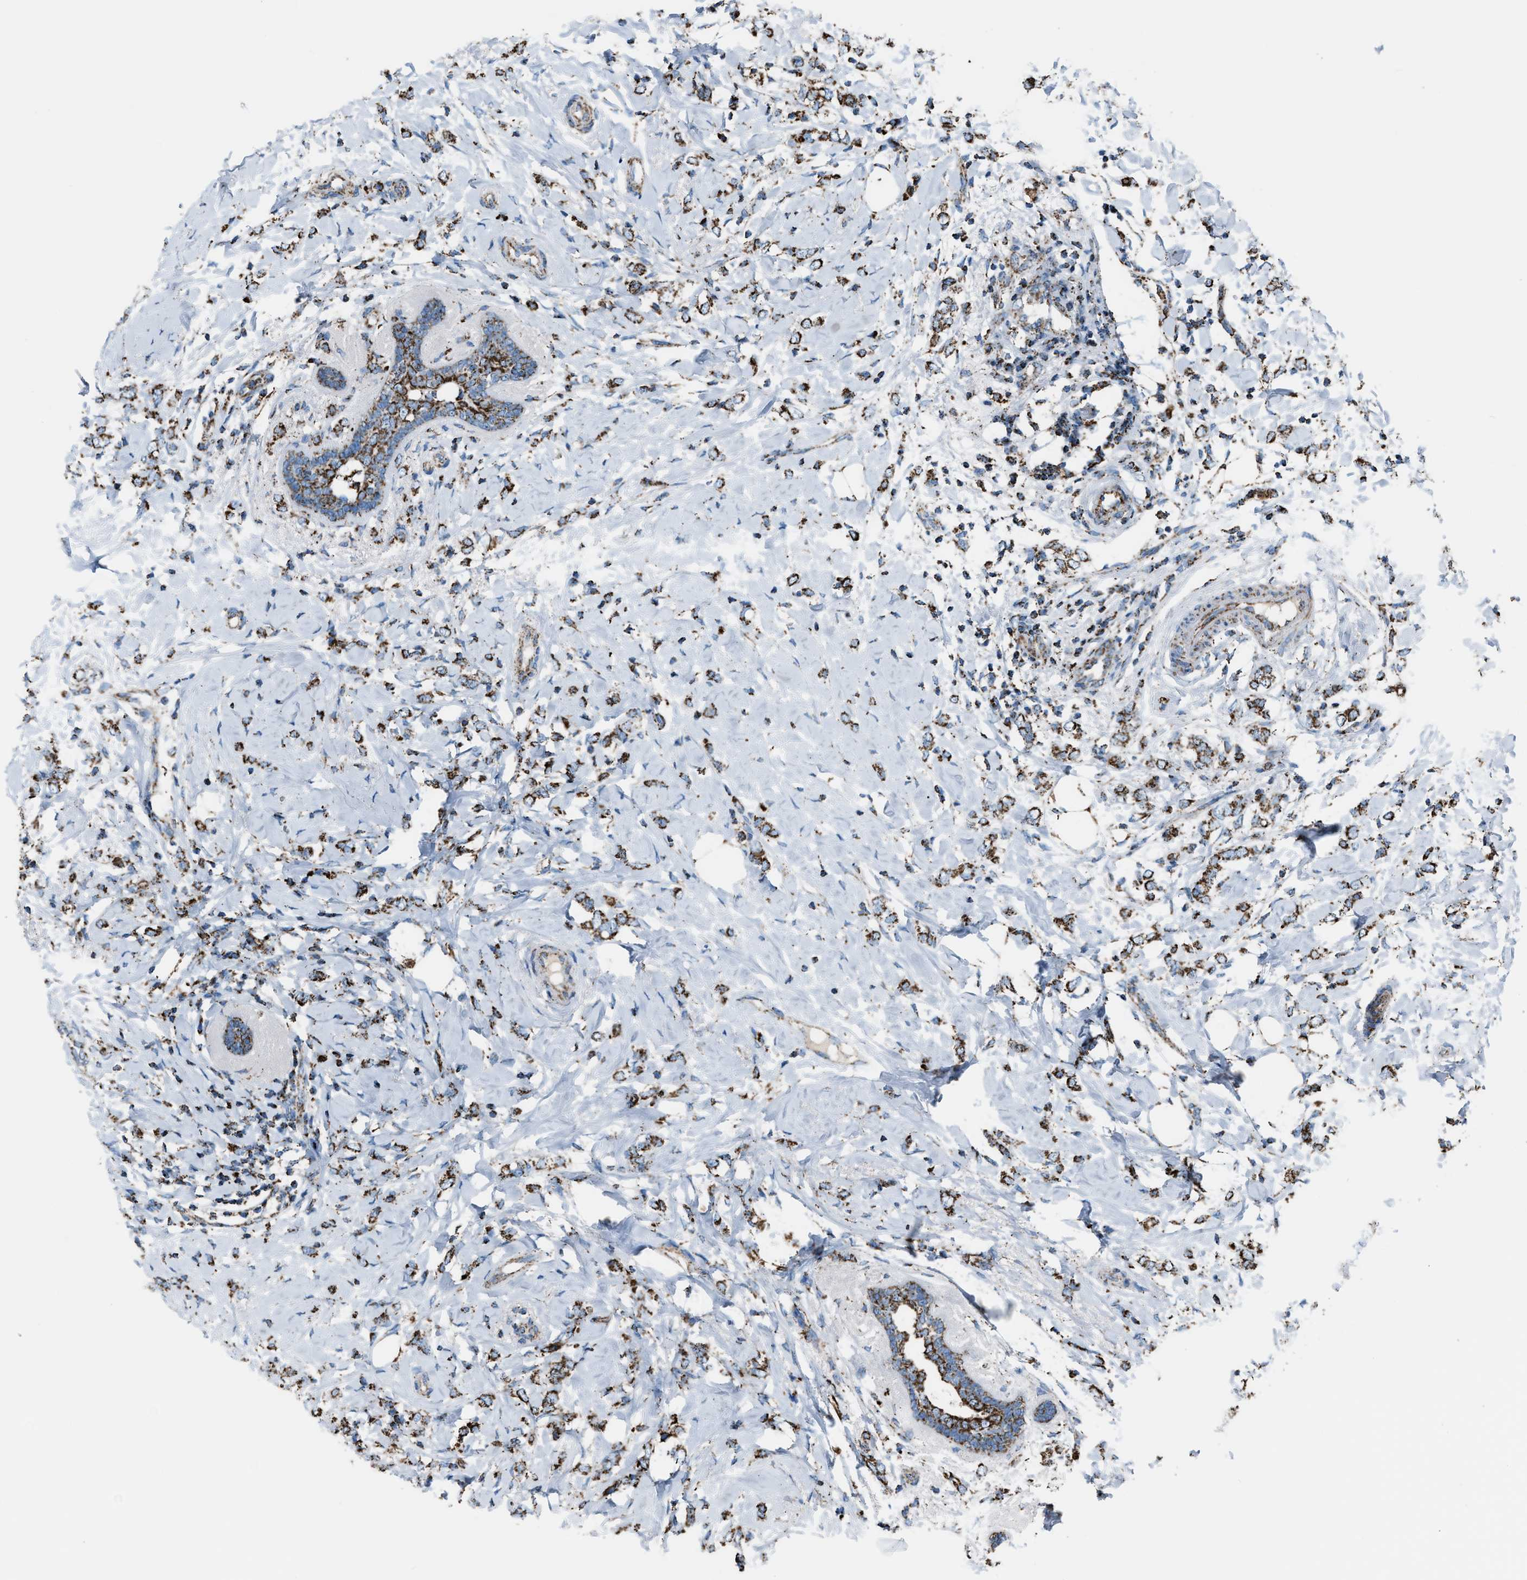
{"staining": {"intensity": "moderate", "quantity": ">75%", "location": "cytoplasmic/membranous"}, "tissue": "breast cancer", "cell_type": "Tumor cells", "image_type": "cancer", "snomed": [{"axis": "morphology", "description": "Normal tissue, NOS"}, {"axis": "morphology", "description": "Lobular carcinoma"}, {"axis": "topography", "description": "Breast"}], "caption": "Immunohistochemical staining of human breast cancer (lobular carcinoma) exhibits moderate cytoplasmic/membranous protein positivity in approximately >75% of tumor cells. Nuclei are stained in blue.", "gene": "MDH2", "patient": {"sex": "female", "age": 47}}